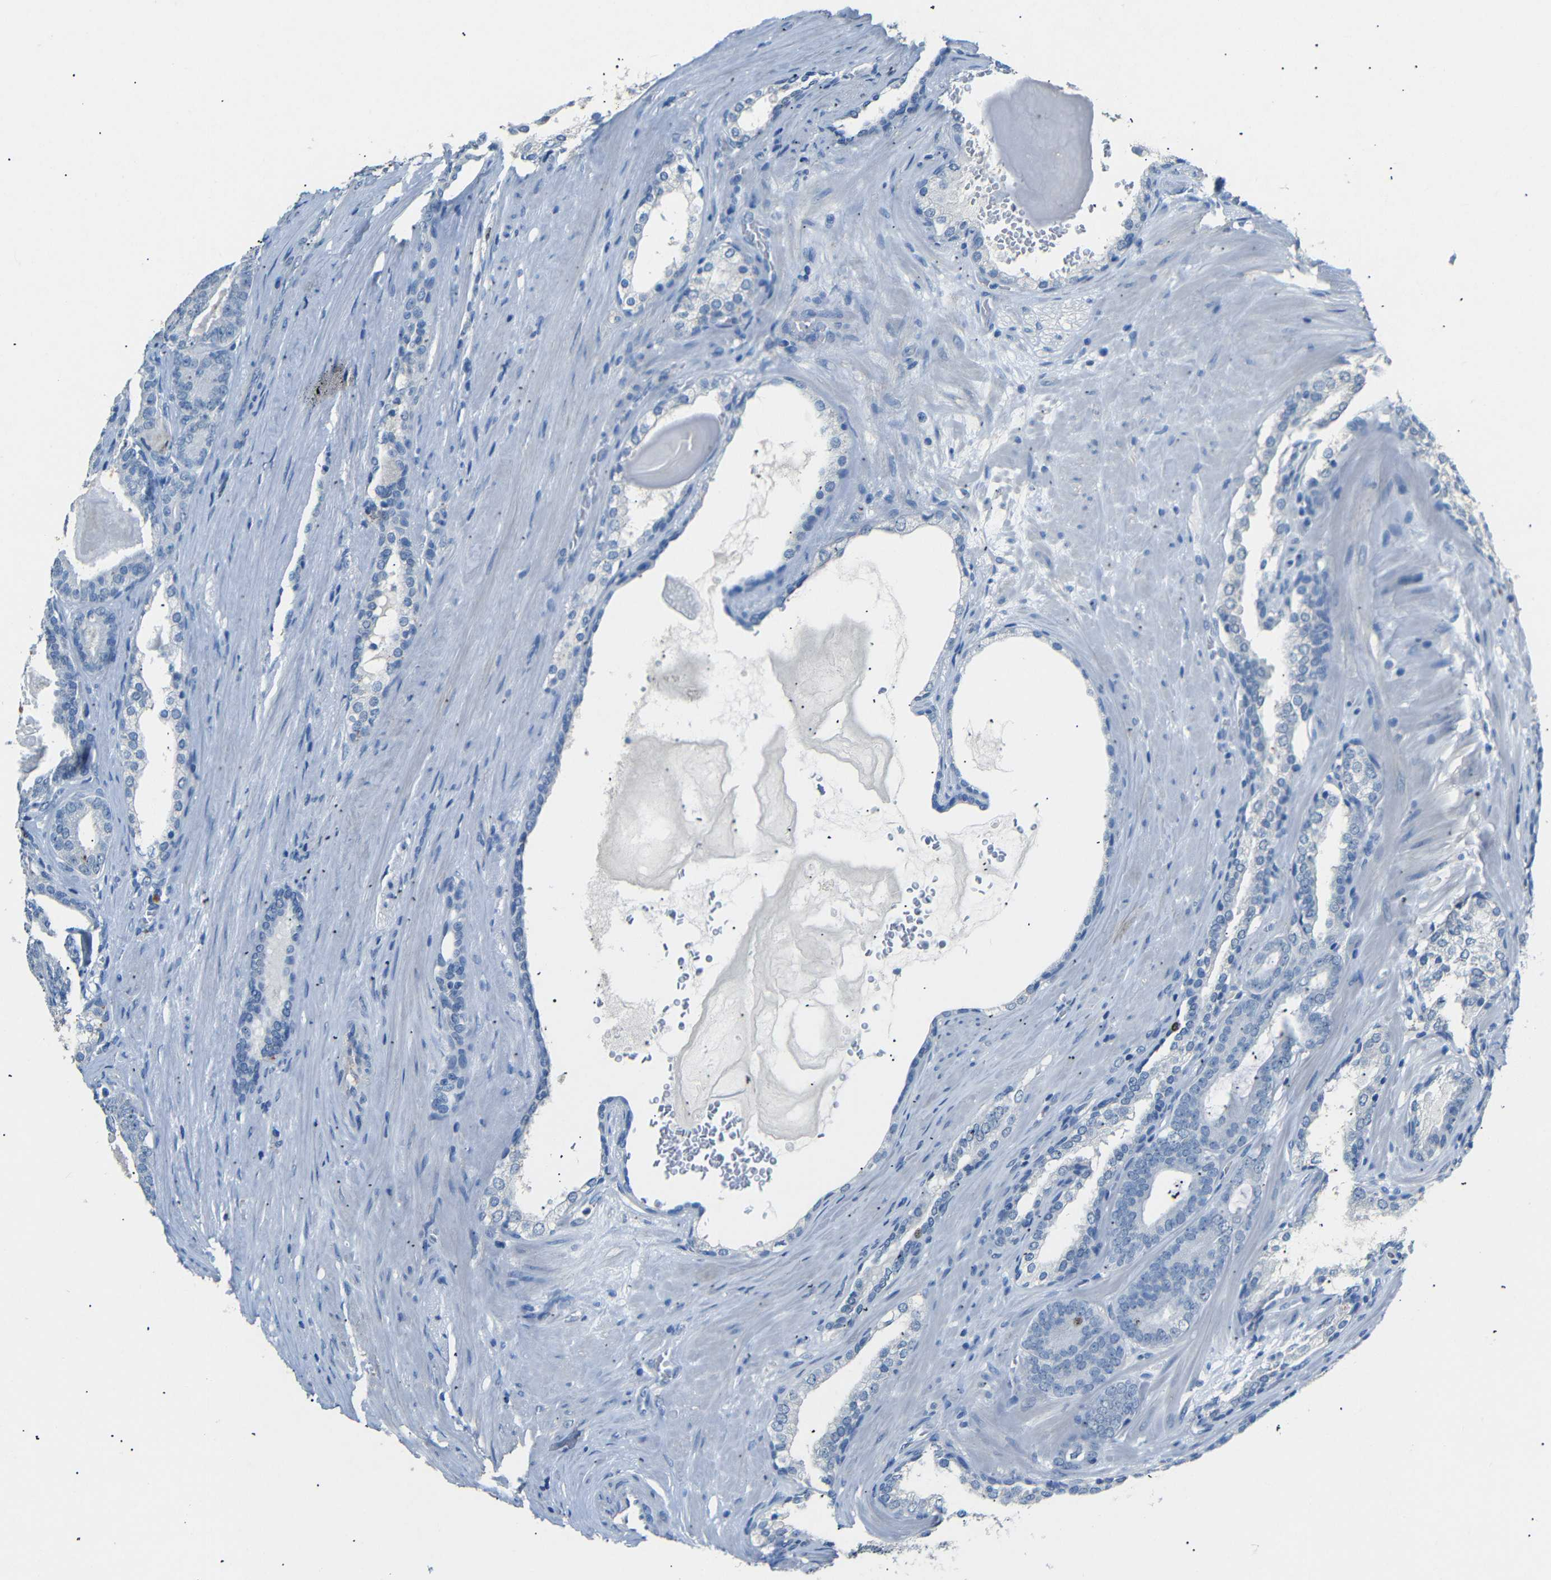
{"staining": {"intensity": "negative", "quantity": "none", "location": "none"}, "tissue": "prostate cancer", "cell_type": "Tumor cells", "image_type": "cancer", "snomed": [{"axis": "morphology", "description": "Adenocarcinoma, High grade"}, {"axis": "topography", "description": "Prostate"}], "caption": "Immunohistochemistry histopathology image of prostate cancer (high-grade adenocarcinoma) stained for a protein (brown), which displays no staining in tumor cells. (DAB immunohistochemistry (IHC) with hematoxylin counter stain).", "gene": "INCENP", "patient": {"sex": "male", "age": 60}}